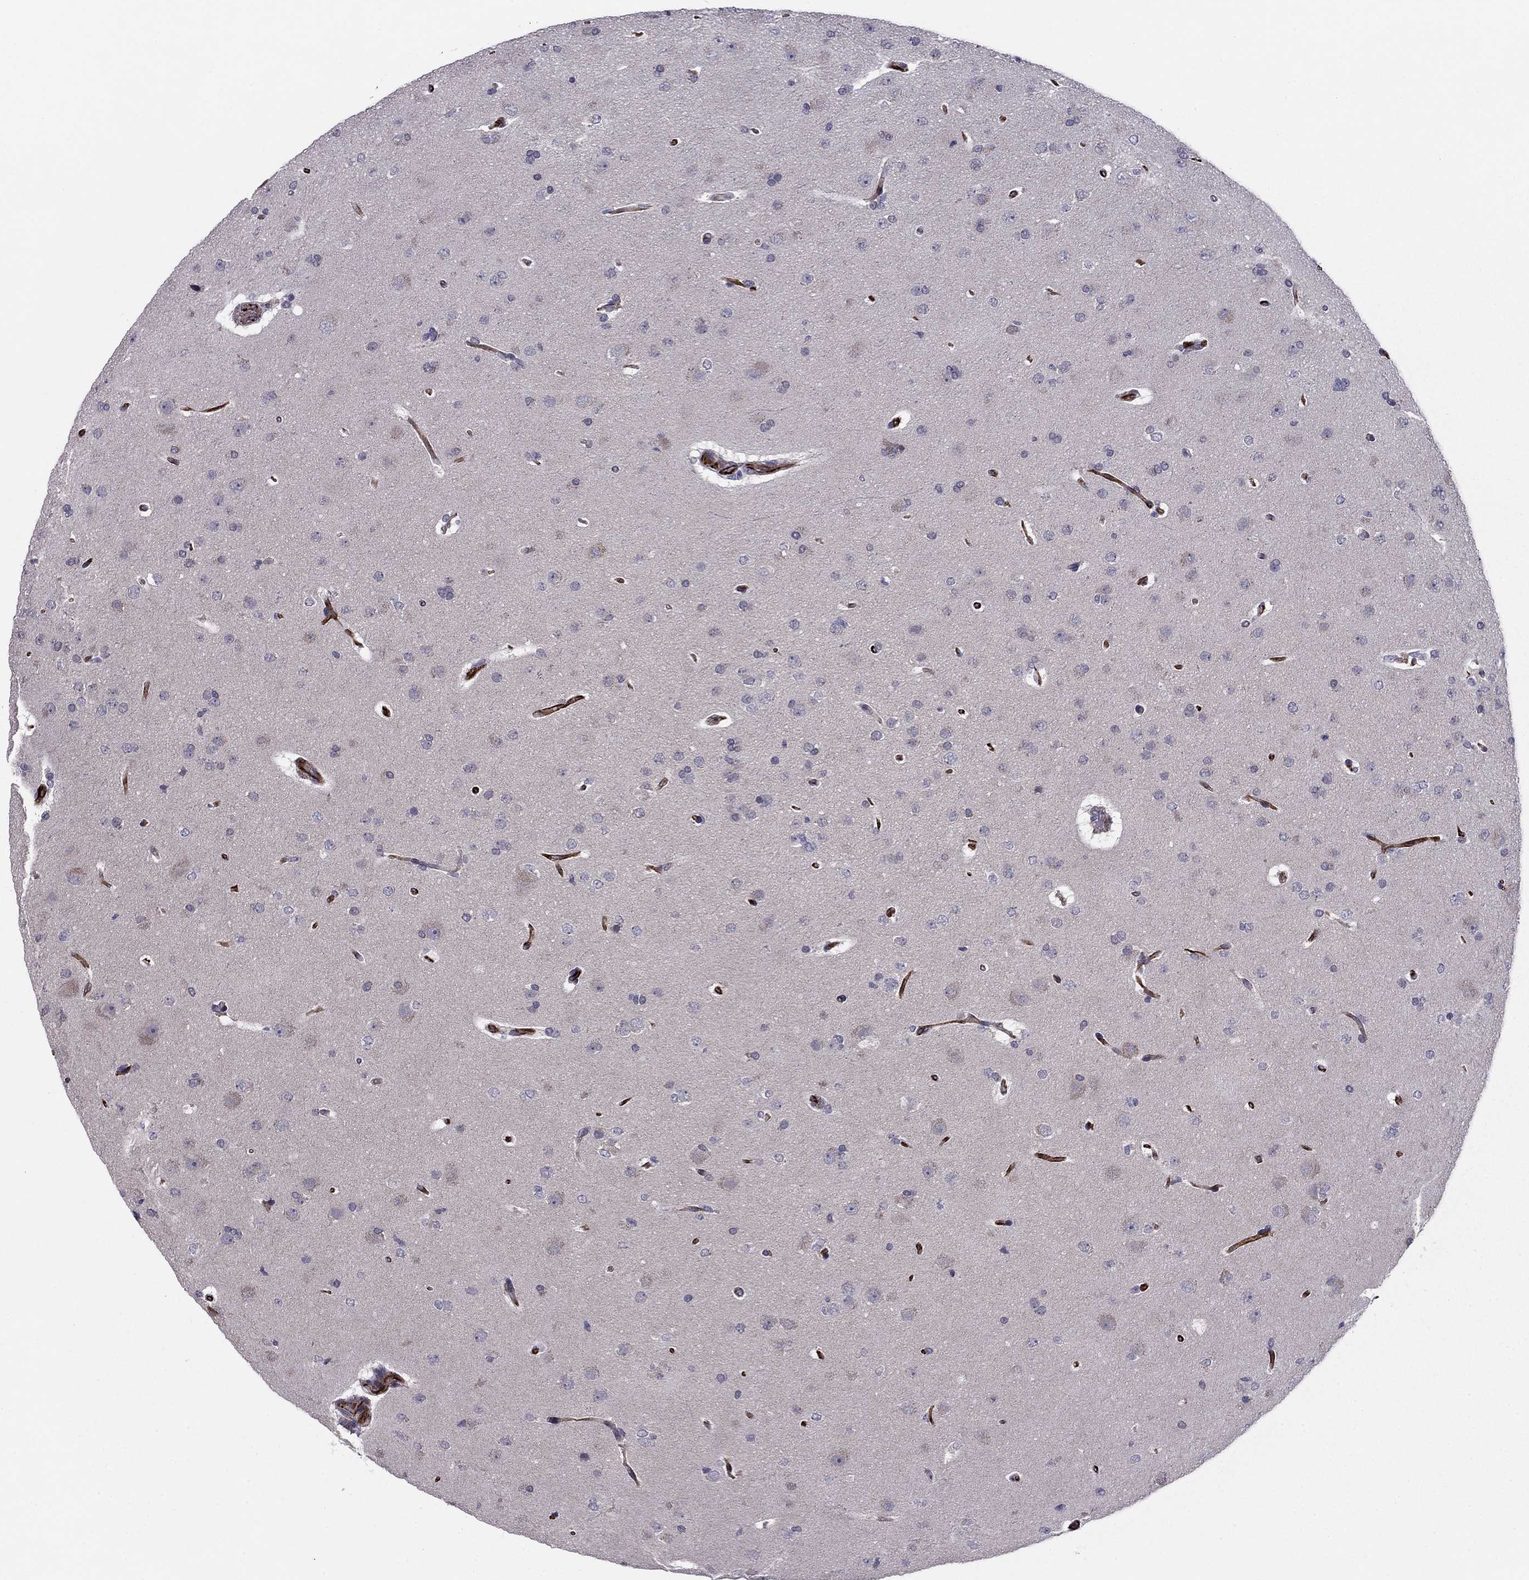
{"staining": {"intensity": "negative", "quantity": "none", "location": "none"}, "tissue": "glioma", "cell_type": "Tumor cells", "image_type": "cancer", "snomed": [{"axis": "morphology", "description": "Glioma, malignant, NOS"}, {"axis": "topography", "description": "Cerebral cortex"}], "caption": "Protein analysis of glioma demonstrates no significant positivity in tumor cells.", "gene": "ANKS4B", "patient": {"sex": "male", "age": 58}}